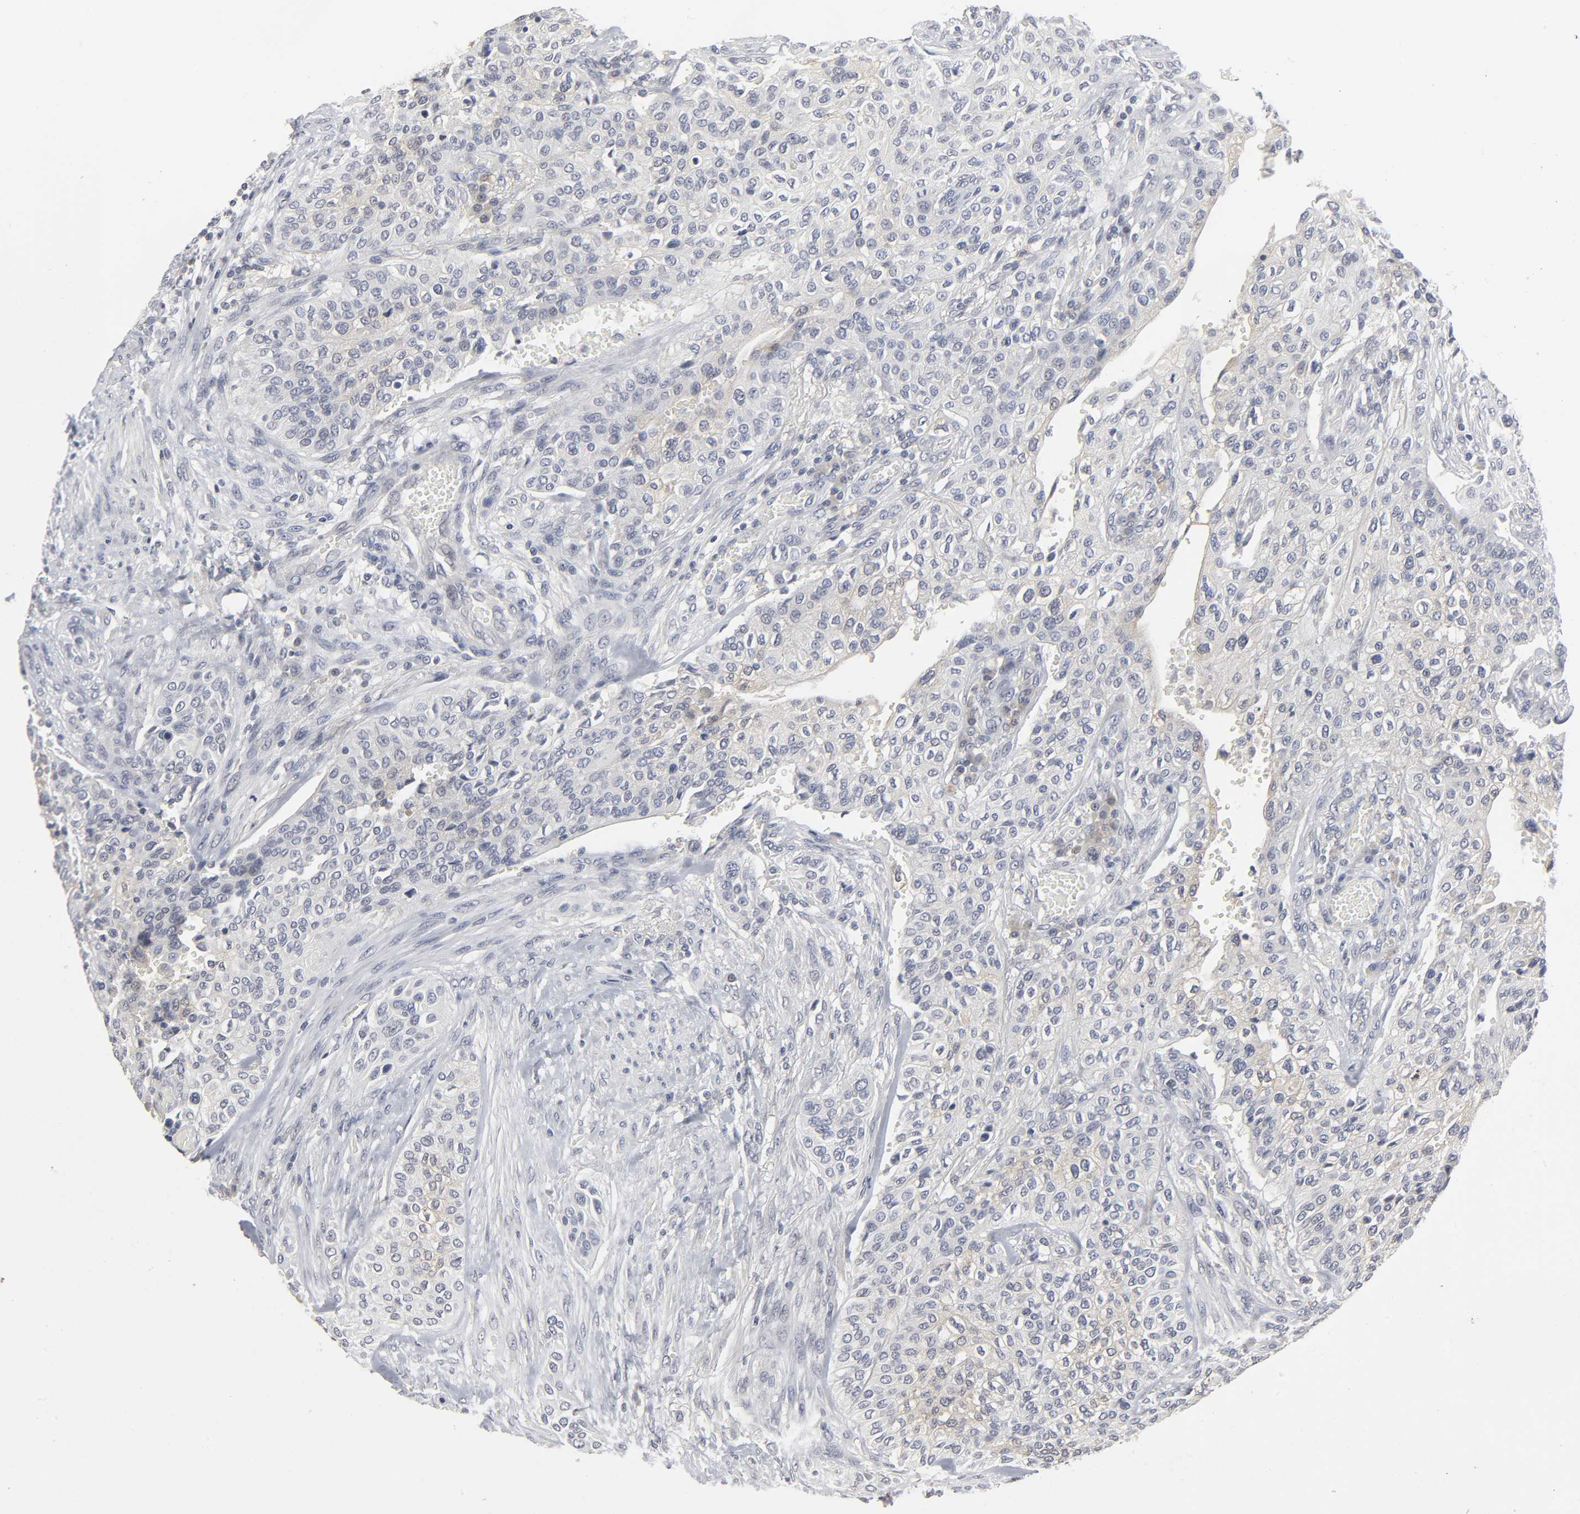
{"staining": {"intensity": "negative", "quantity": "none", "location": "none"}, "tissue": "urothelial cancer", "cell_type": "Tumor cells", "image_type": "cancer", "snomed": [{"axis": "morphology", "description": "Urothelial carcinoma, High grade"}, {"axis": "topography", "description": "Urinary bladder"}], "caption": "Immunohistochemistry (IHC) of human high-grade urothelial carcinoma displays no positivity in tumor cells. The staining was performed using DAB to visualize the protein expression in brown, while the nuclei were stained in blue with hematoxylin (Magnification: 20x).", "gene": "TCAP", "patient": {"sex": "male", "age": 74}}